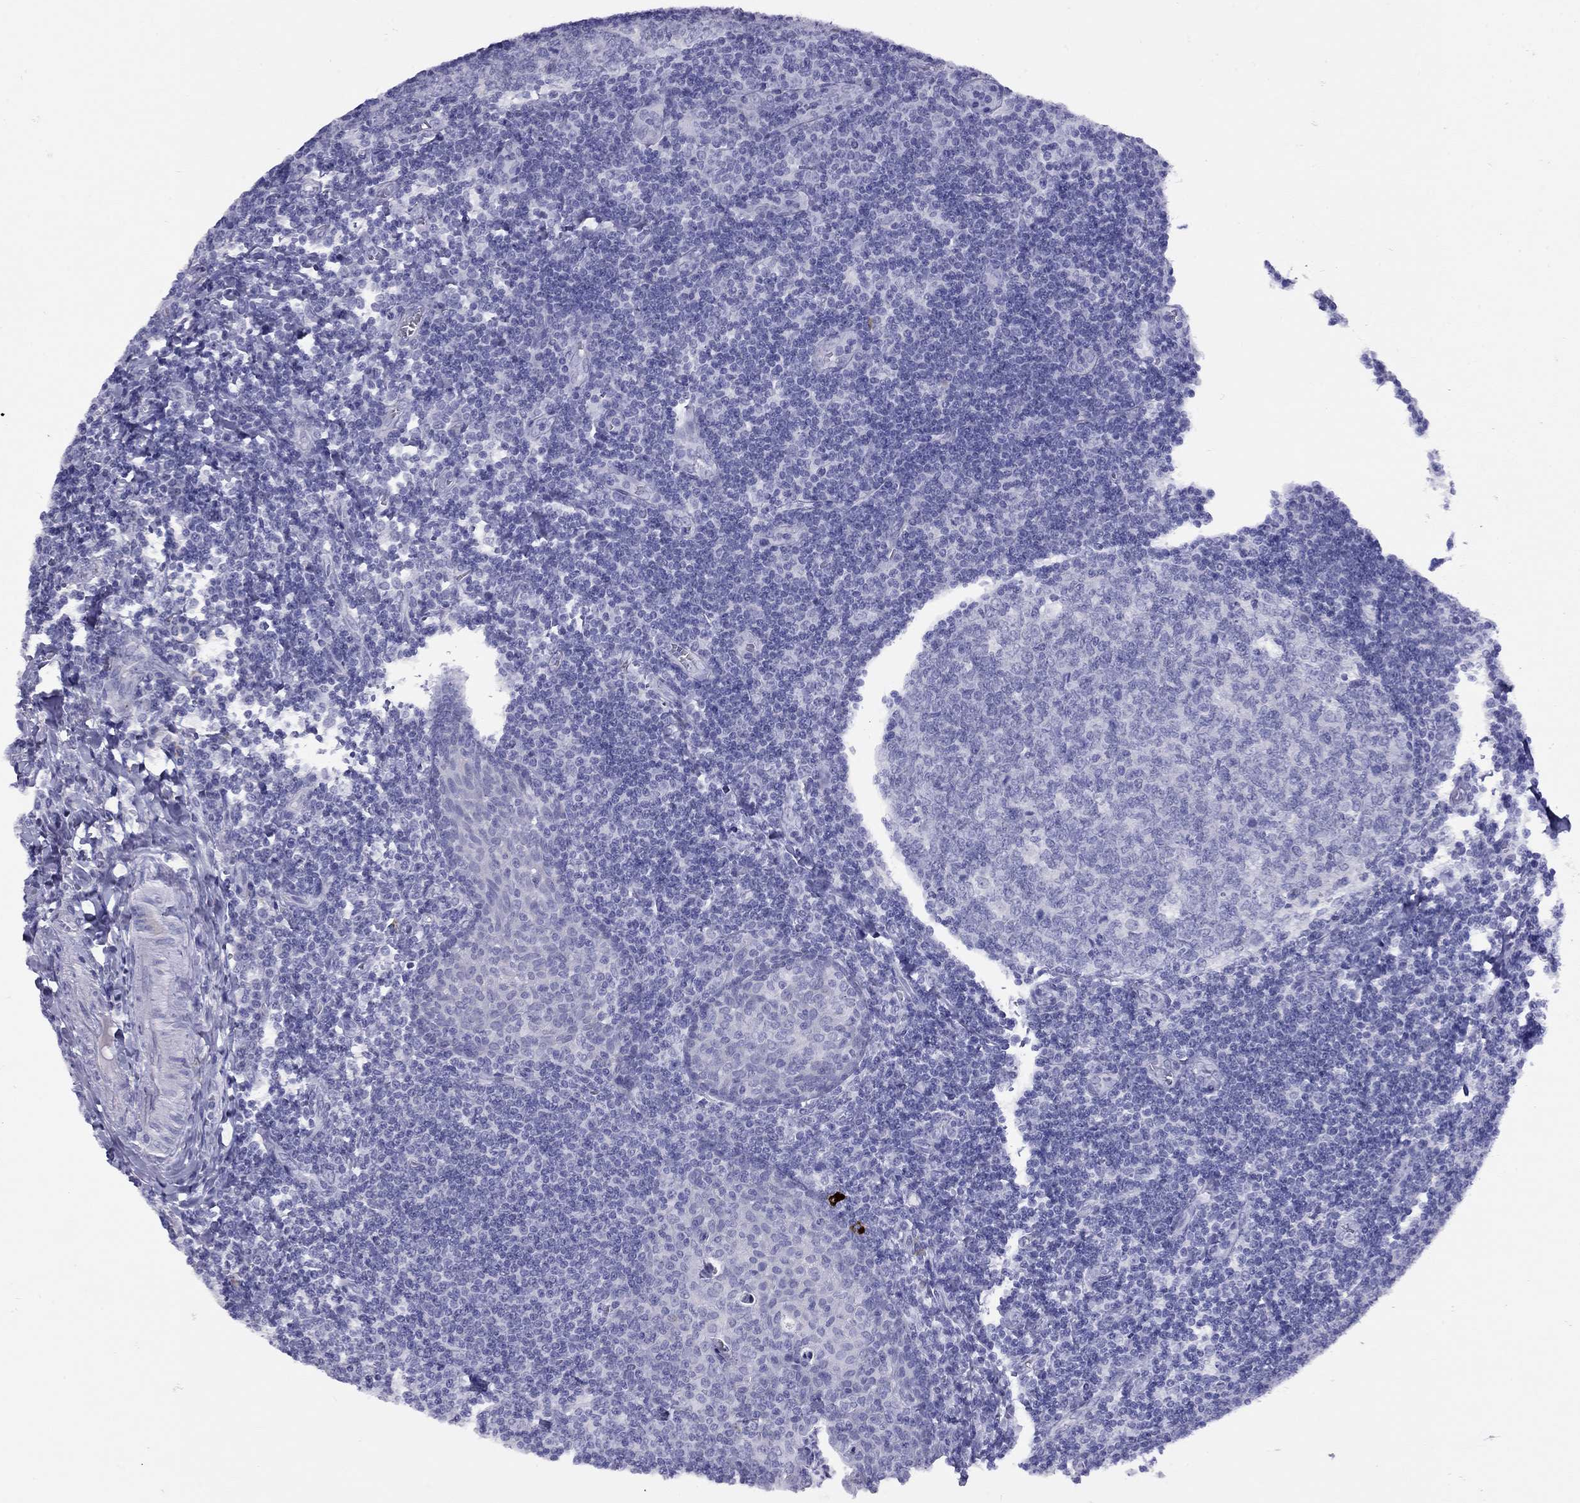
{"staining": {"intensity": "negative", "quantity": "none", "location": "none"}, "tissue": "tonsil", "cell_type": "Germinal center cells", "image_type": "normal", "snomed": [{"axis": "morphology", "description": "Normal tissue, NOS"}, {"axis": "morphology", "description": "Inflammation, NOS"}, {"axis": "topography", "description": "Tonsil"}], "caption": "A photomicrograph of human tonsil is negative for staining in germinal center cells. (Brightfield microscopy of DAB immunohistochemistry (IHC) at high magnification).", "gene": "GRIA2", "patient": {"sex": "female", "age": 31}}